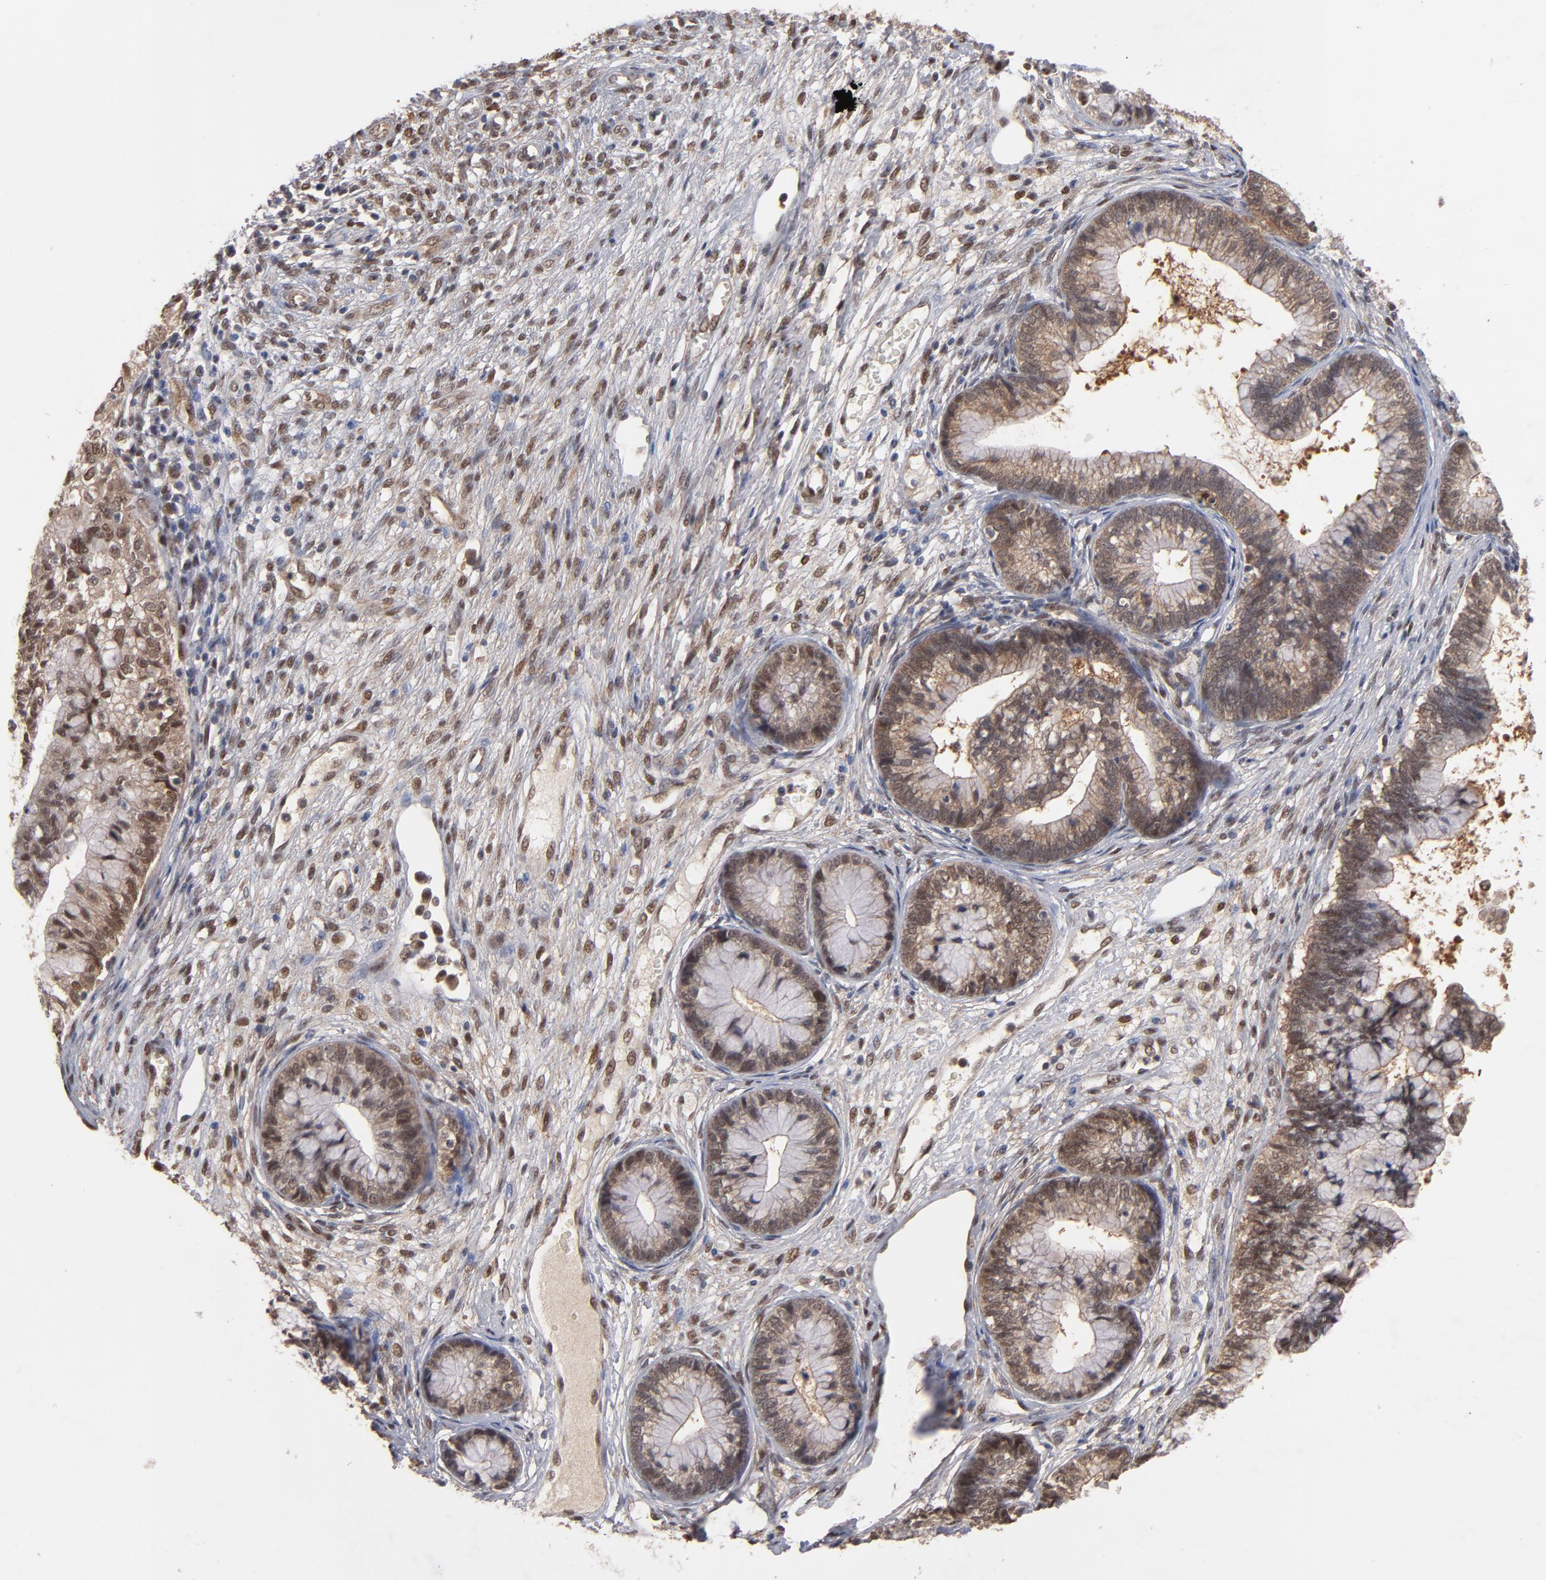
{"staining": {"intensity": "moderate", "quantity": ">75%", "location": "nuclear"}, "tissue": "cervical cancer", "cell_type": "Tumor cells", "image_type": "cancer", "snomed": [{"axis": "morphology", "description": "Adenocarcinoma, NOS"}, {"axis": "topography", "description": "Cervix"}], "caption": "Tumor cells demonstrate moderate nuclear staining in approximately >75% of cells in cervical cancer.", "gene": "HUWE1", "patient": {"sex": "female", "age": 44}}